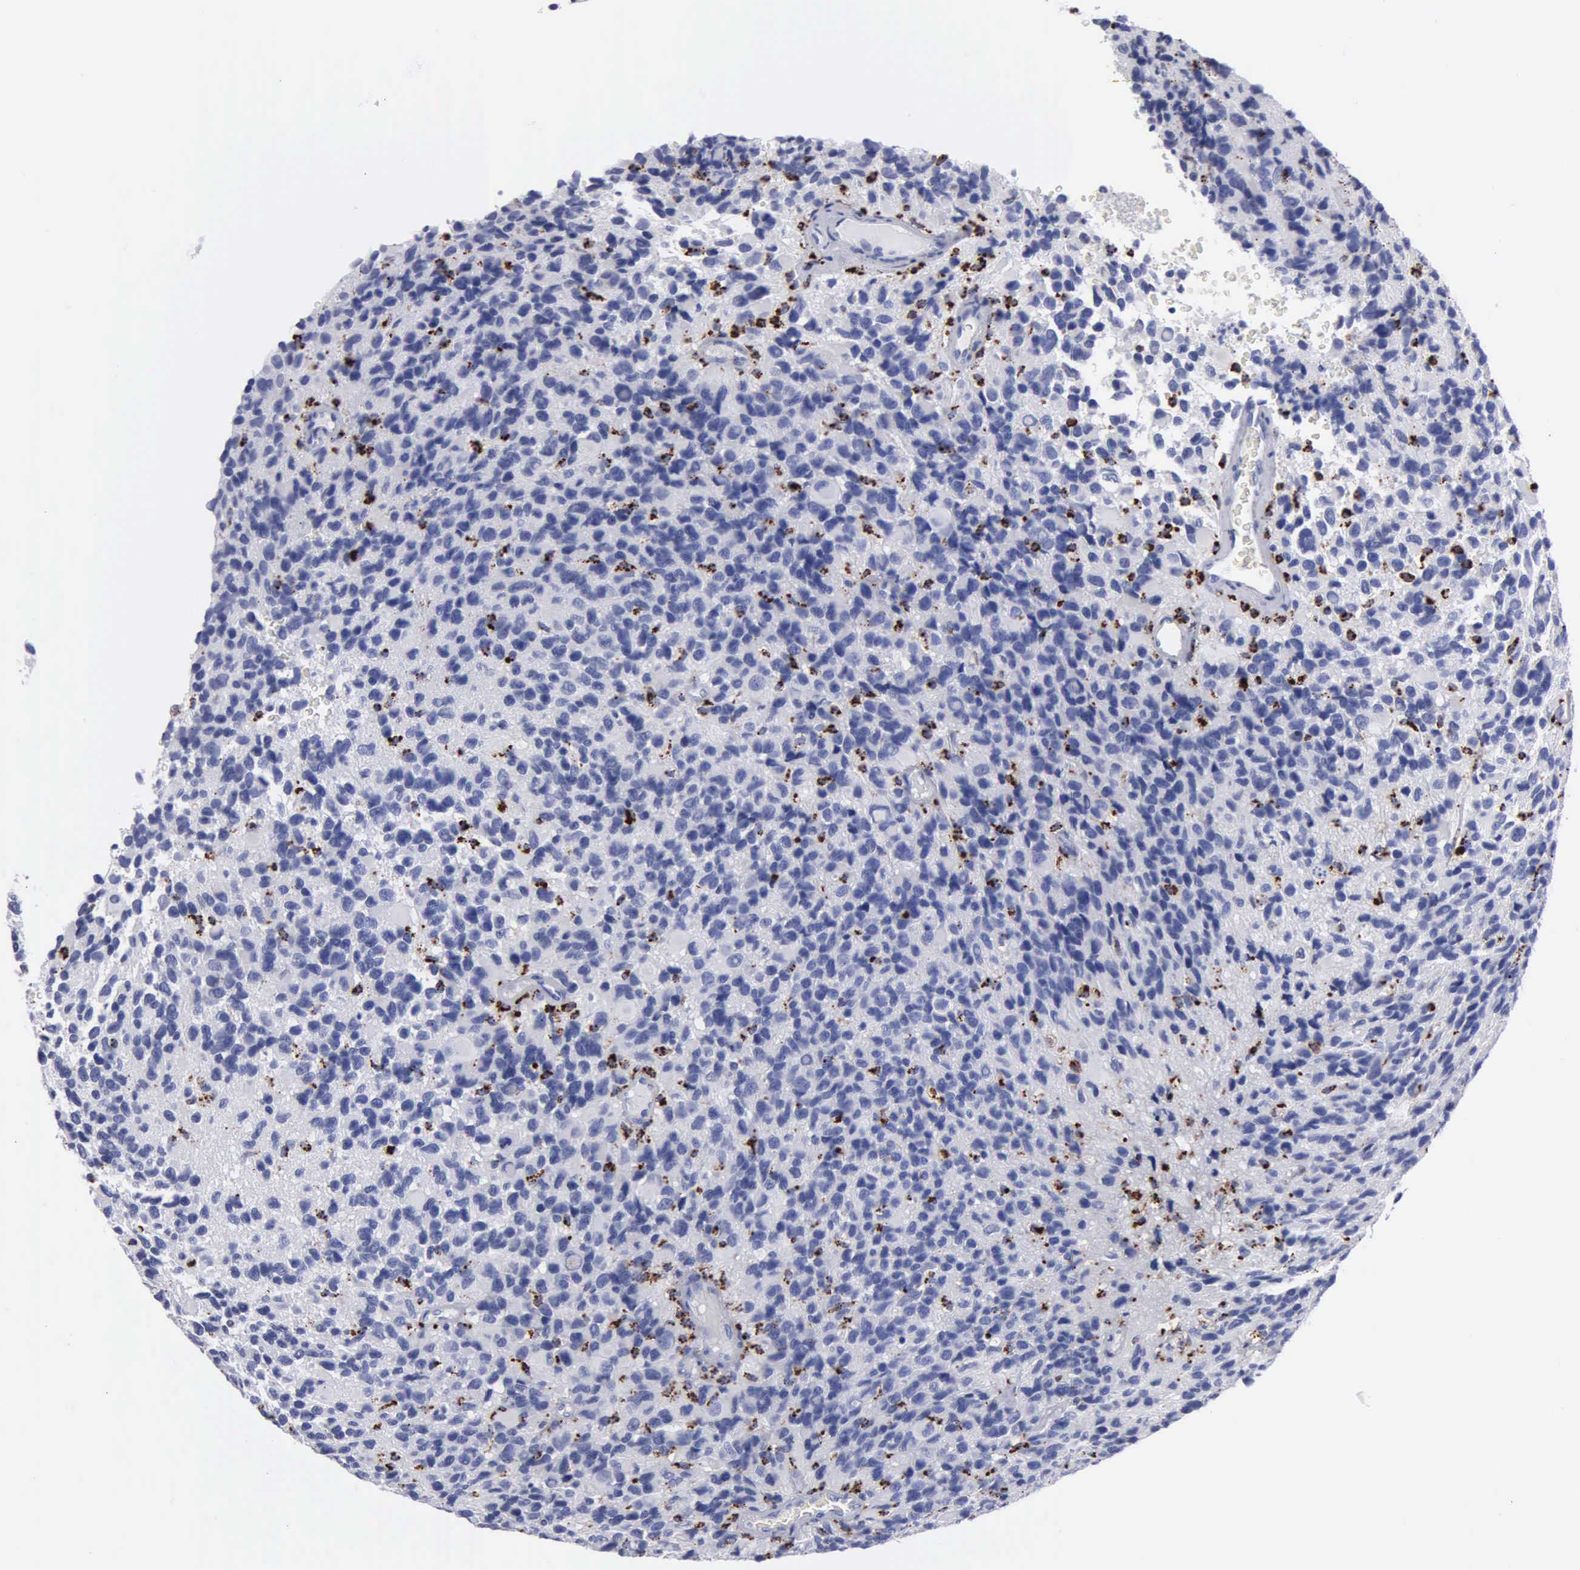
{"staining": {"intensity": "negative", "quantity": "none", "location": "none"}, "tissue": "glioma", "cell_type": "Tumor cells", "image_type": "cancer", "snomed": [{"axis": "morphology", "description": "Glioma, malignant, High grade"}, {"axis": "topography", "description": "Brain"}], "caption": "Photomicrograph shows no protein expression in tumor cells of glioma tissue.", "gene": "CTSH", "patient": {"sex": "male", "age": 77}}